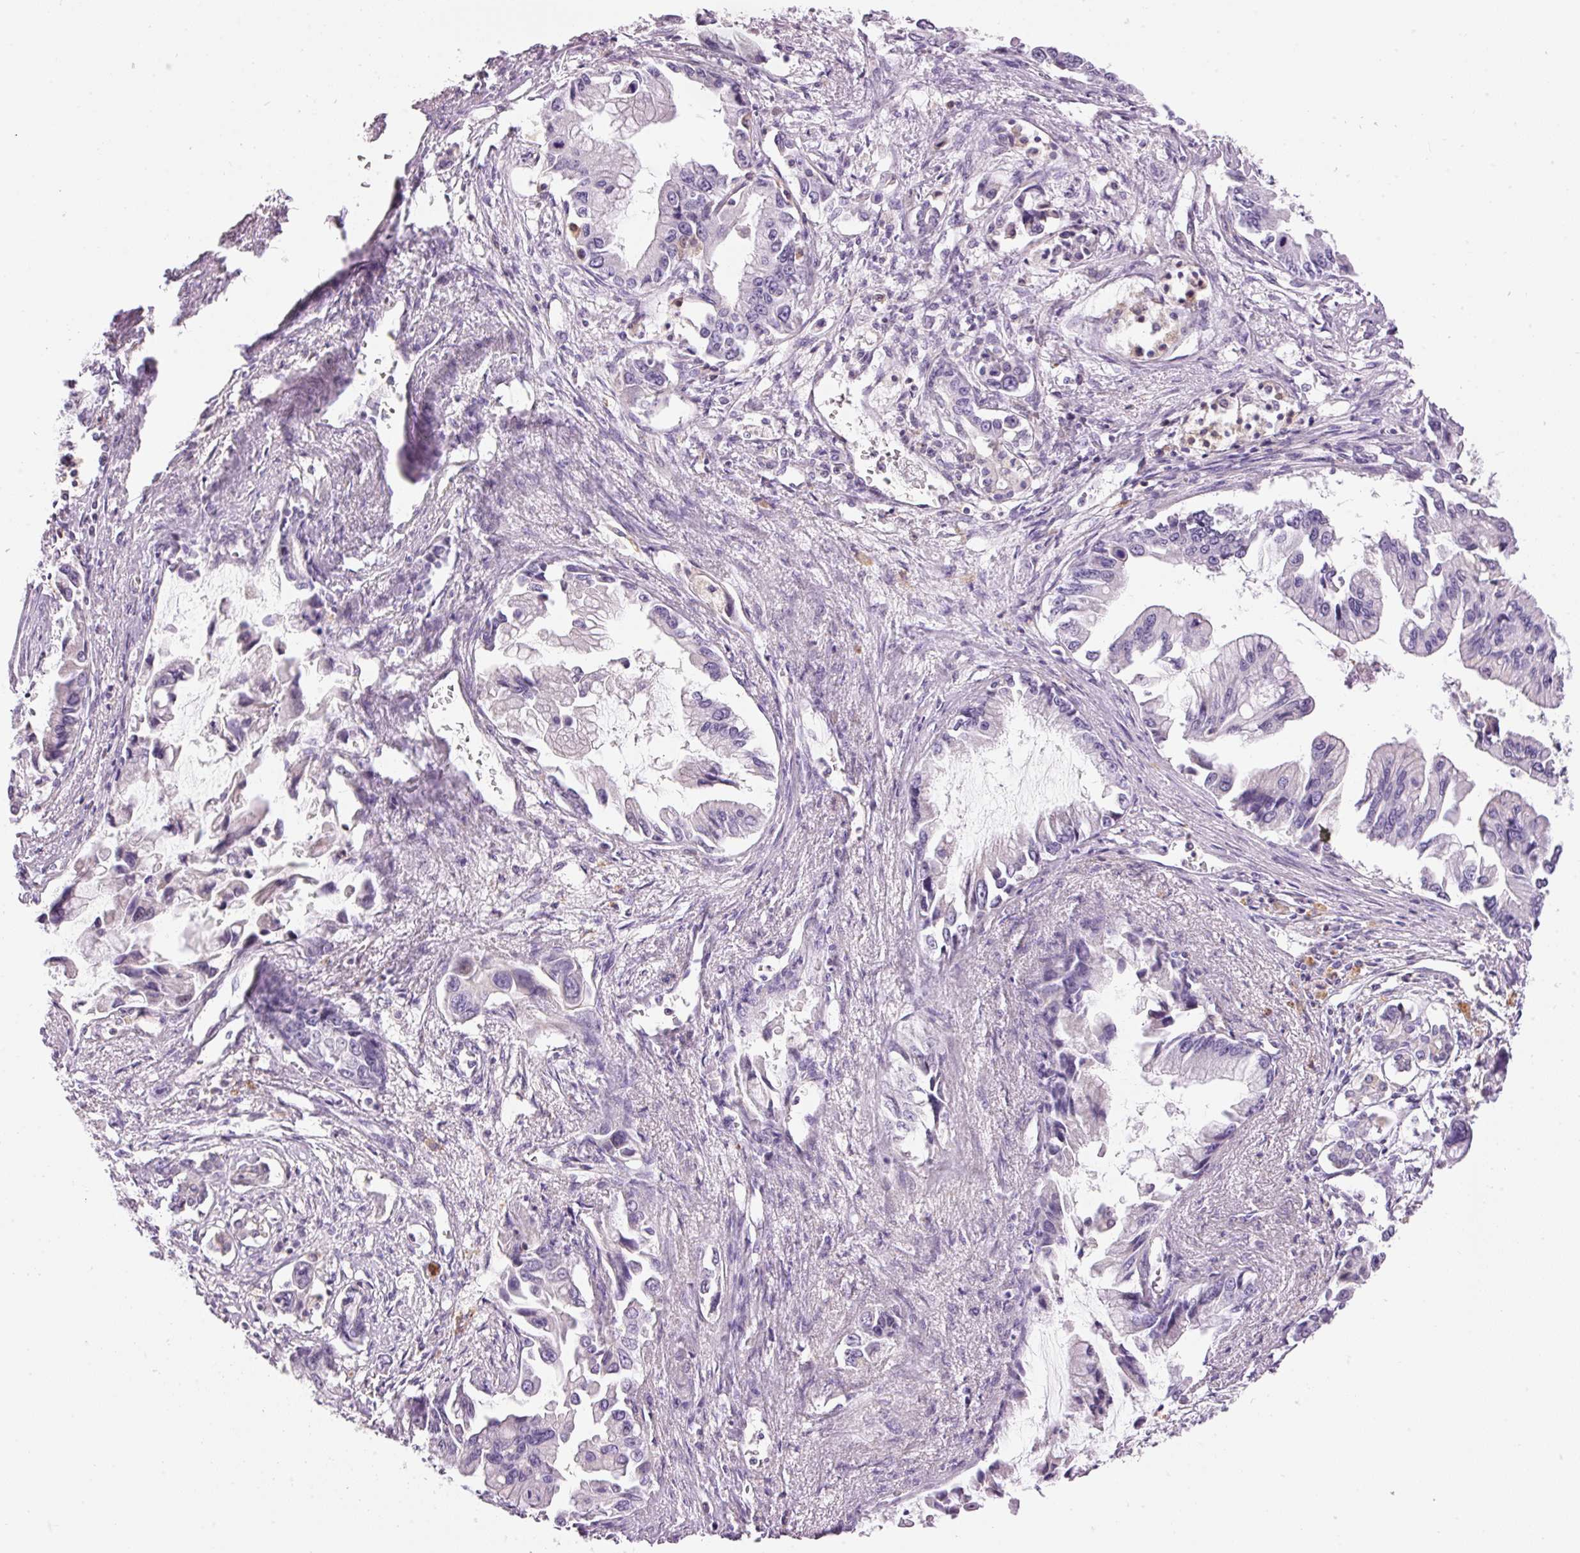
{"staining": {"intensity": "negative", "quantity": "none", "location": "none"}, "tissue": "pancreatic cancer", "cell_type": "Tumor cells", "image_type": "cancer", "snomed": [{"axis": "morphology", "description": "Adenocarcinoma, NOS"}, {"axis": "topography", "description": "Pancreas"}], "caption": "A high-resolution micrograph shows IHC staining of adenocarcinoma (pancreatic), which displays no significant staining in tumor cells.", "gene": "DOK6", "patient": {"sex": "male", "age": 84}}